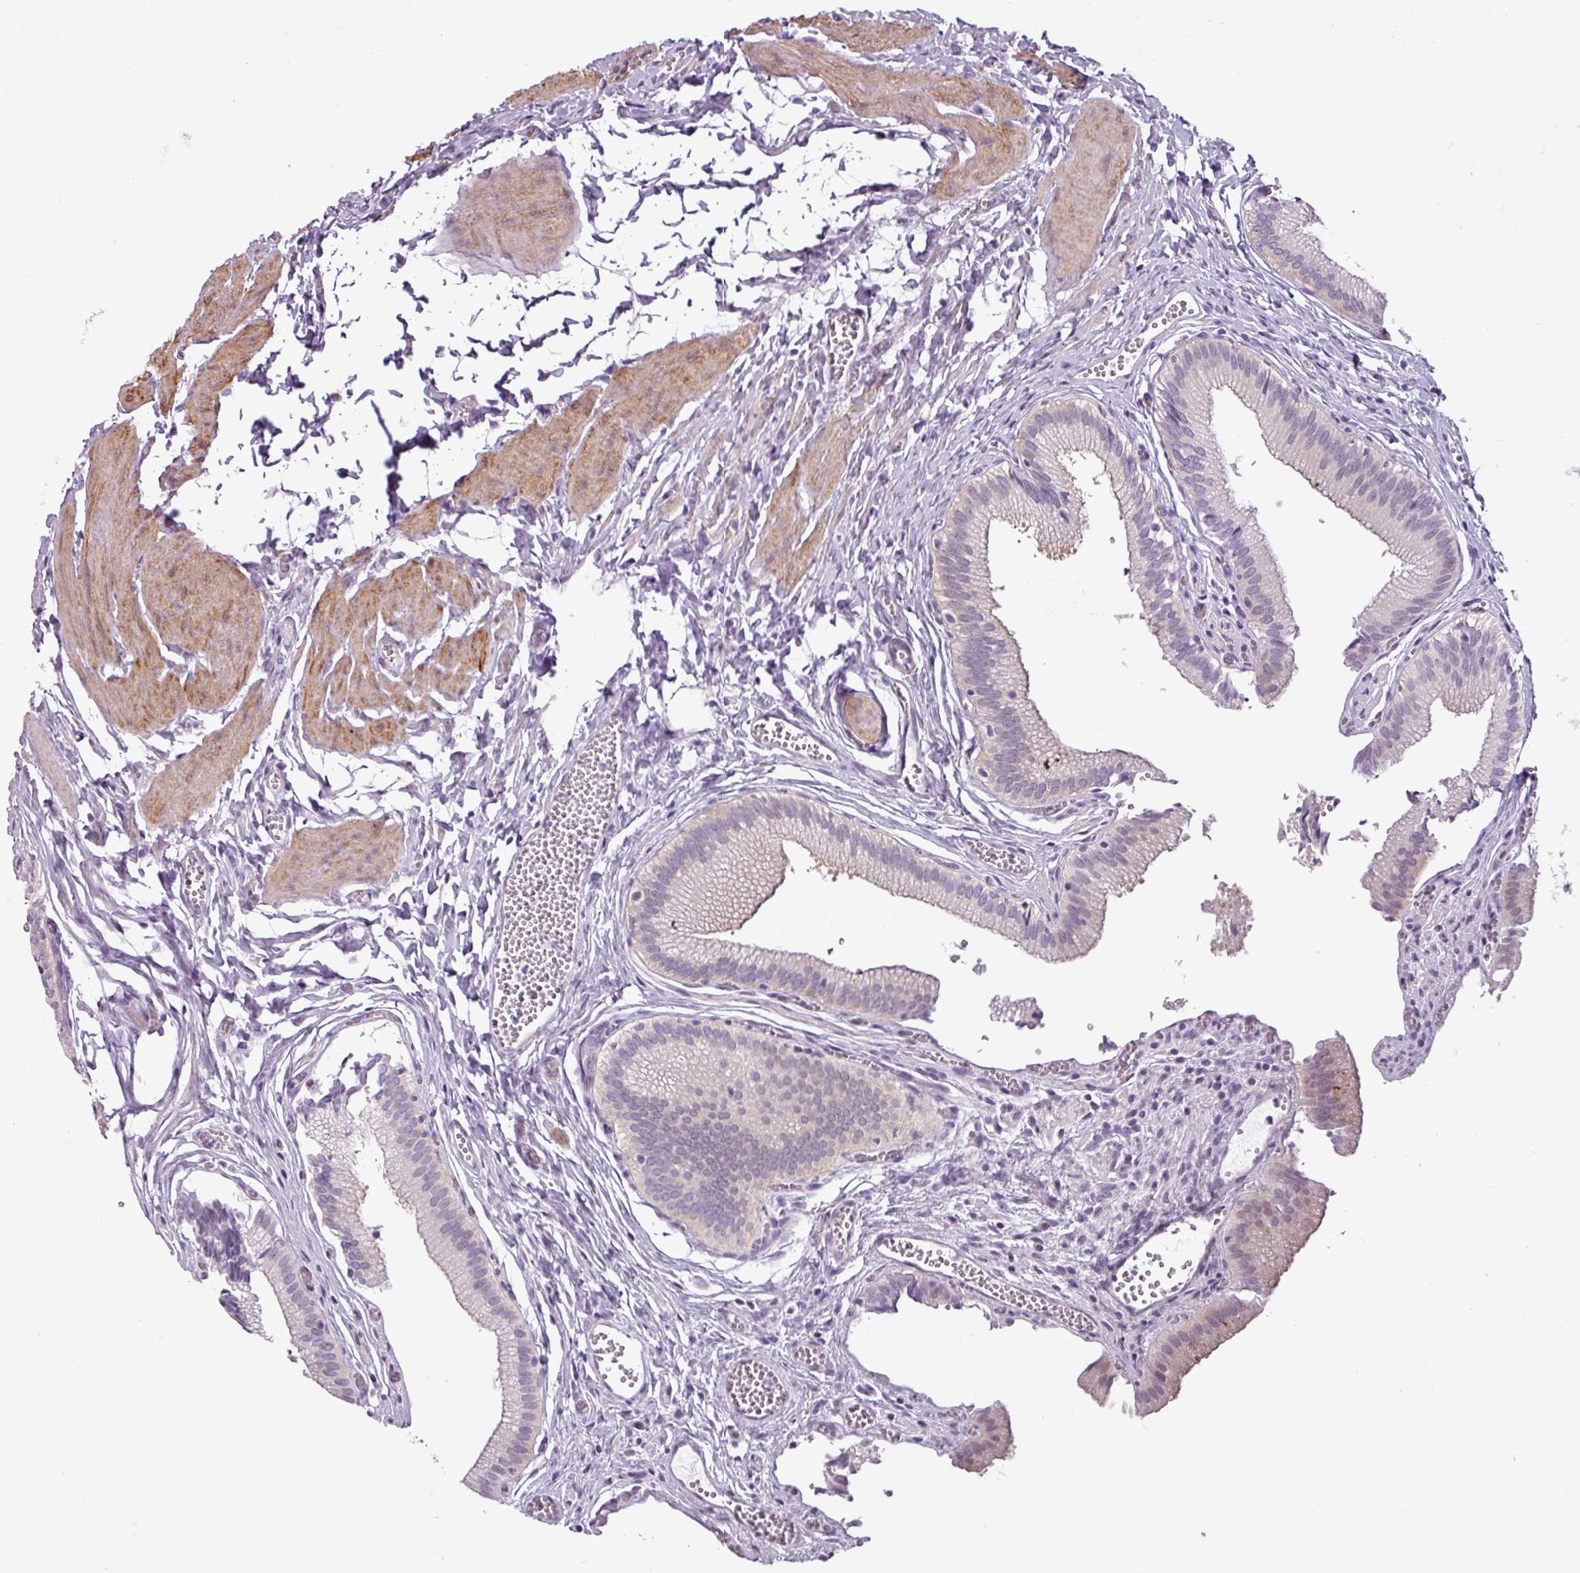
{"staining": {"intensity": "weak", "quantity": "<25%", "location": "nuclear"}, "tissue": "gallbladder", "cell_type": "Glandular cells", "image_type": "normal", "snomed": [{"axis": "morphology", "description": "Normal tissue, NOS"}, {"axis": "topography", "description": "Gallbladder"}, {"axis": "topography", "description": "Peripheral nerve tissue"}], "caption": "DAB immunohistochemical staining of unremarkable gallbladder reveals no significant staining in glandular cells. (DAB IHC visualized using brightfield microscopy, high magnification).", "gene": "ATP10A", "patient": {"sex": "male", "age": 17}}